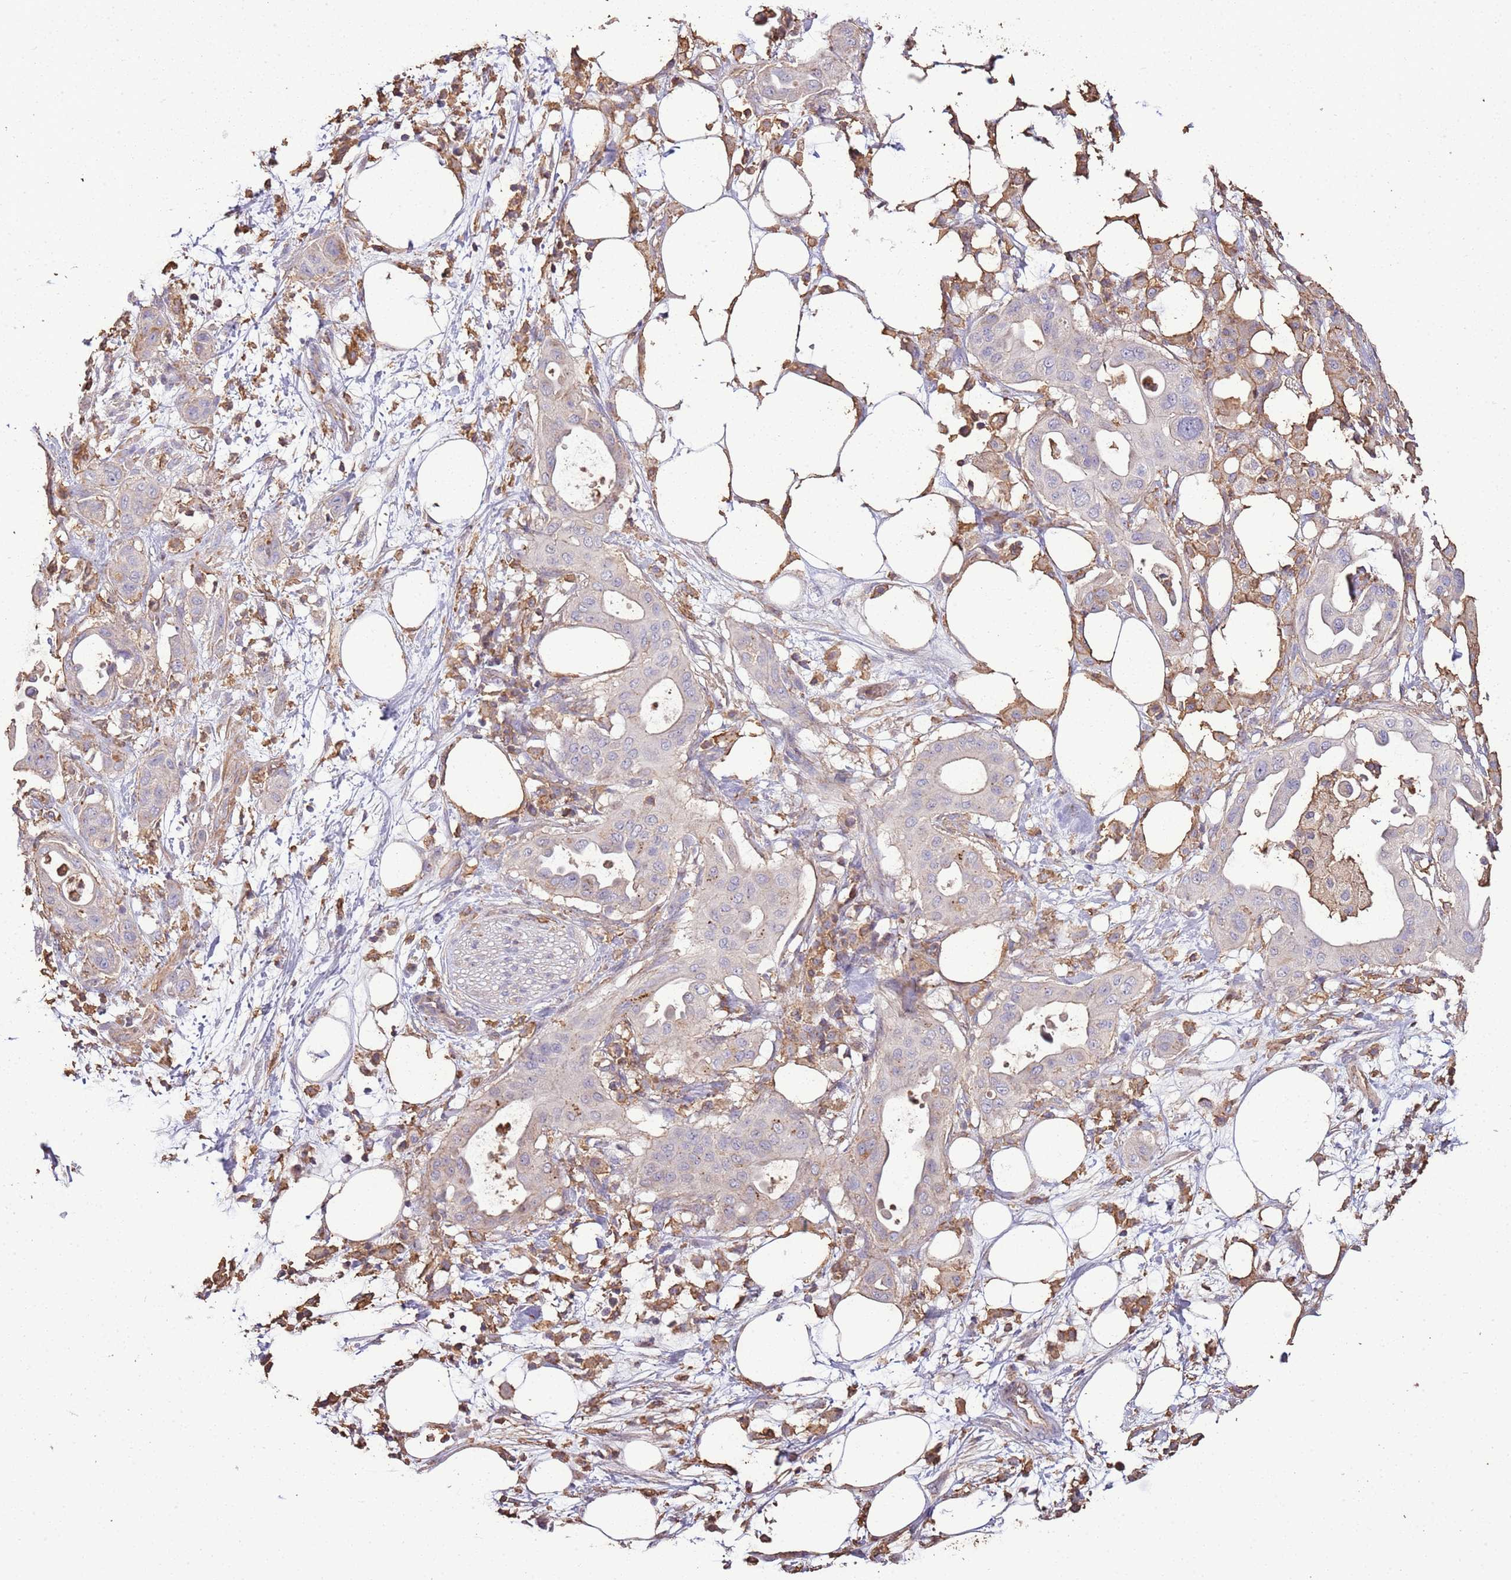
{"staining": {"intensity": "negative", "quantity": "none", "location": "none"}, "tissue": "pancreatic cancer", "cell_type": "Tumor cells", "image_type": "cancer", "snomed": [{"axis": "morphology", "description": "Adenocarcinoma, NOS"}, {"axis": "topography", "description": "Pancreas"}], "caption": "Tumor cells show no significant expression in pancreatic adenocarcinoma. Brightfield microscopy of immunohistochemistry stained with DAB (3,3'-diaminobenzidine) (brown) and hematoxylin (blue), captured at high magnification.", "gene": "ARL10", "patient": {"sex": "male", "age": 68}}